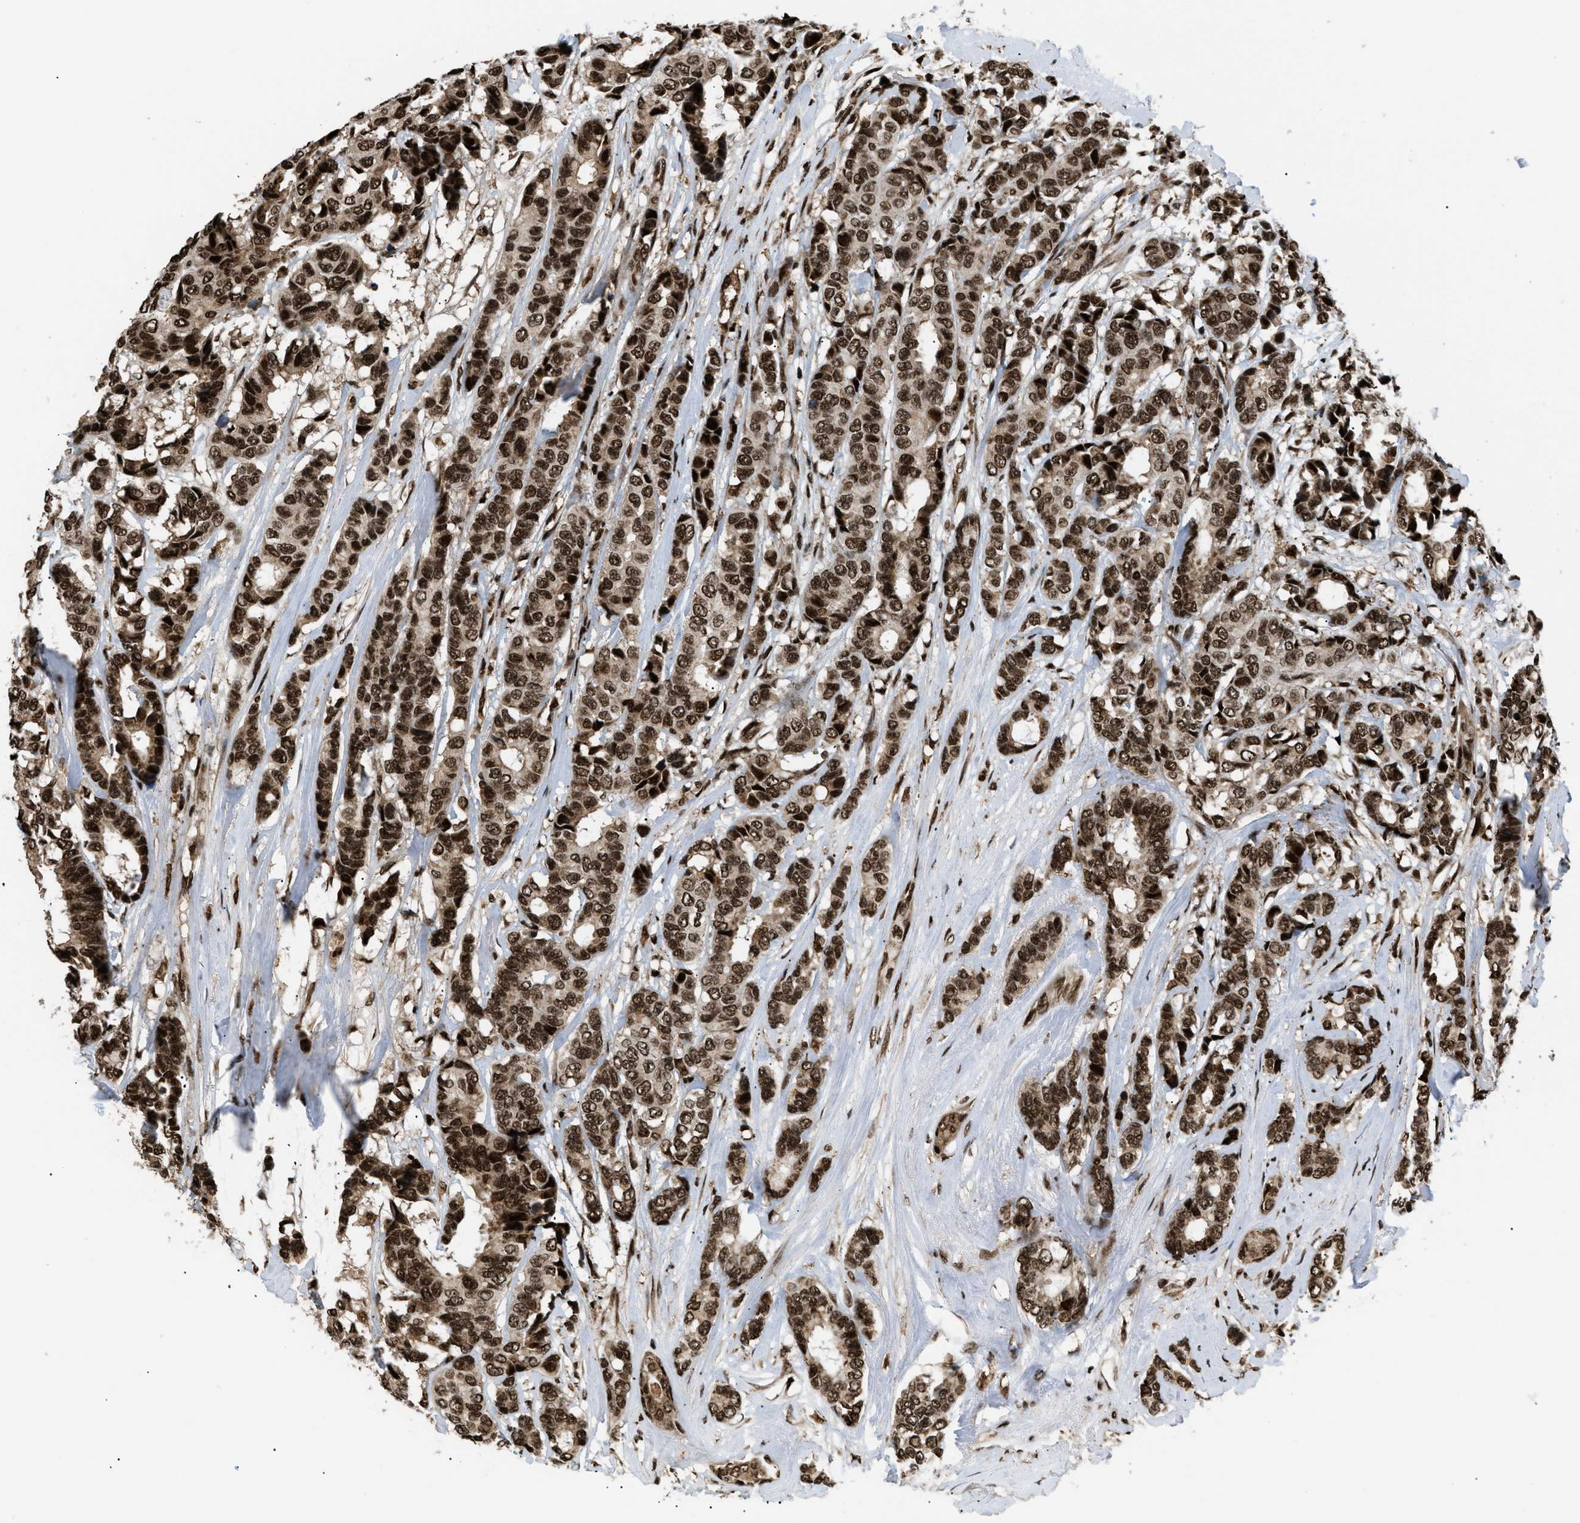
{"staining": {"intensity": "strong", "quantity": ">75%", "location": "nuclear"}, "tissue": "breast cancer", "cell_type": "Tumor cells", "image_type": "cancer", "snomed": [{"axis": "morphology", "description": "Duct carcinoma"}, {"axis": "topography", "description": "Breast"}], "caption": "Tumor cells reveal high levels of strong nuclear positivity in approximately >75% of cells in human breast cancer. The staining is performed using DAB (3,3'-diaminobenzidine) brown chromogen to label protein expression. The nuclei are counter-stained blue using hematoxylin.", "gene": "RBM5", "patient": {"sex": "female", "age": 87}}